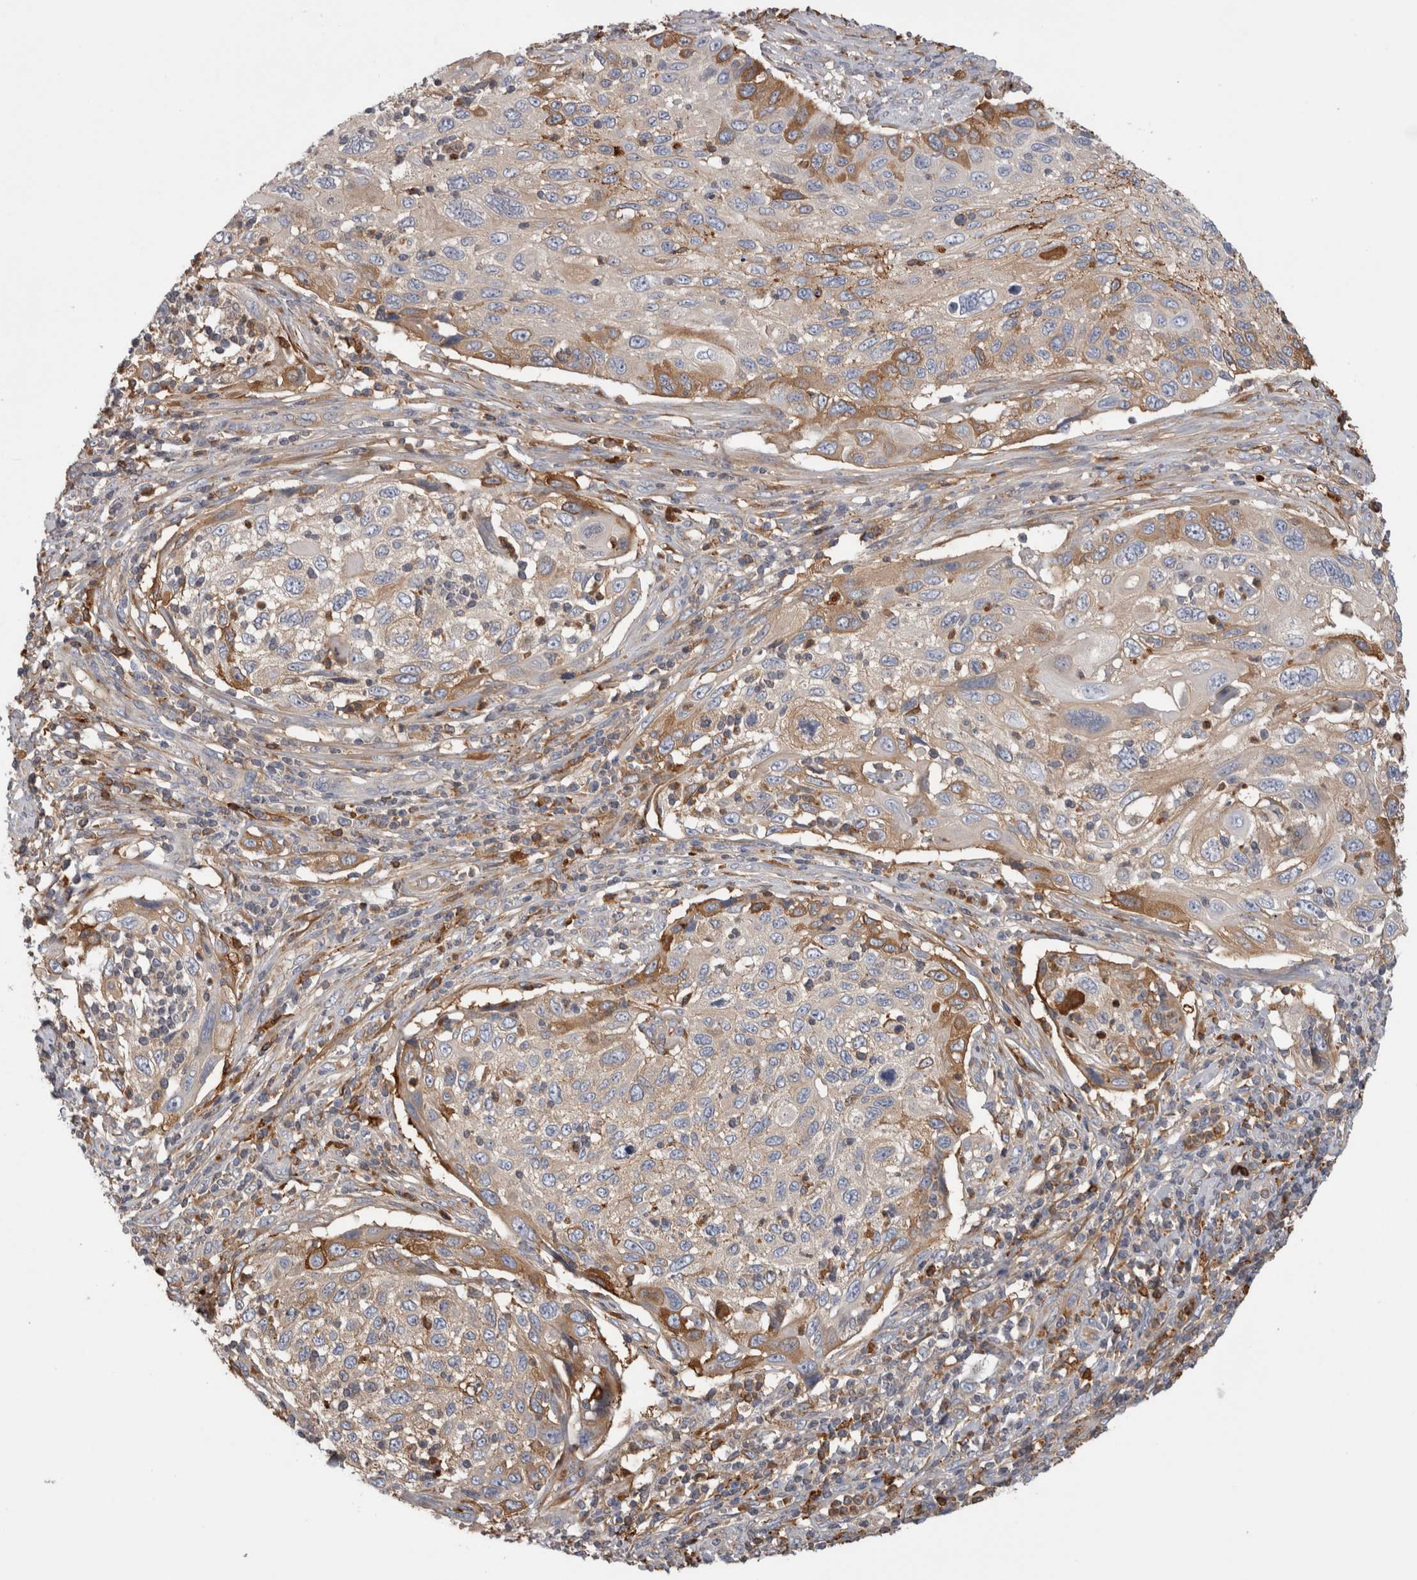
{"staining": {"intensity": "moderate", "quantity": "<25%", "location": "cytoplasmic/membranous"}, "tissue": "cervical cancer", "cell_type": "Tumor cells", "image_type": "cancer", "snomed": [{"axis": "morphology", "description": "Squamous cell carcinoma, NOS"}, {"axis": "topography", "description": "Cervix"}], "caption": "This image displays IHC staining of human cervical cancer, with low moderate cytoplasmic/membranous positivity in about <25% of tumor cells.", "gene": "TBCE", "patient": {"sex": "female", "age": 70}}